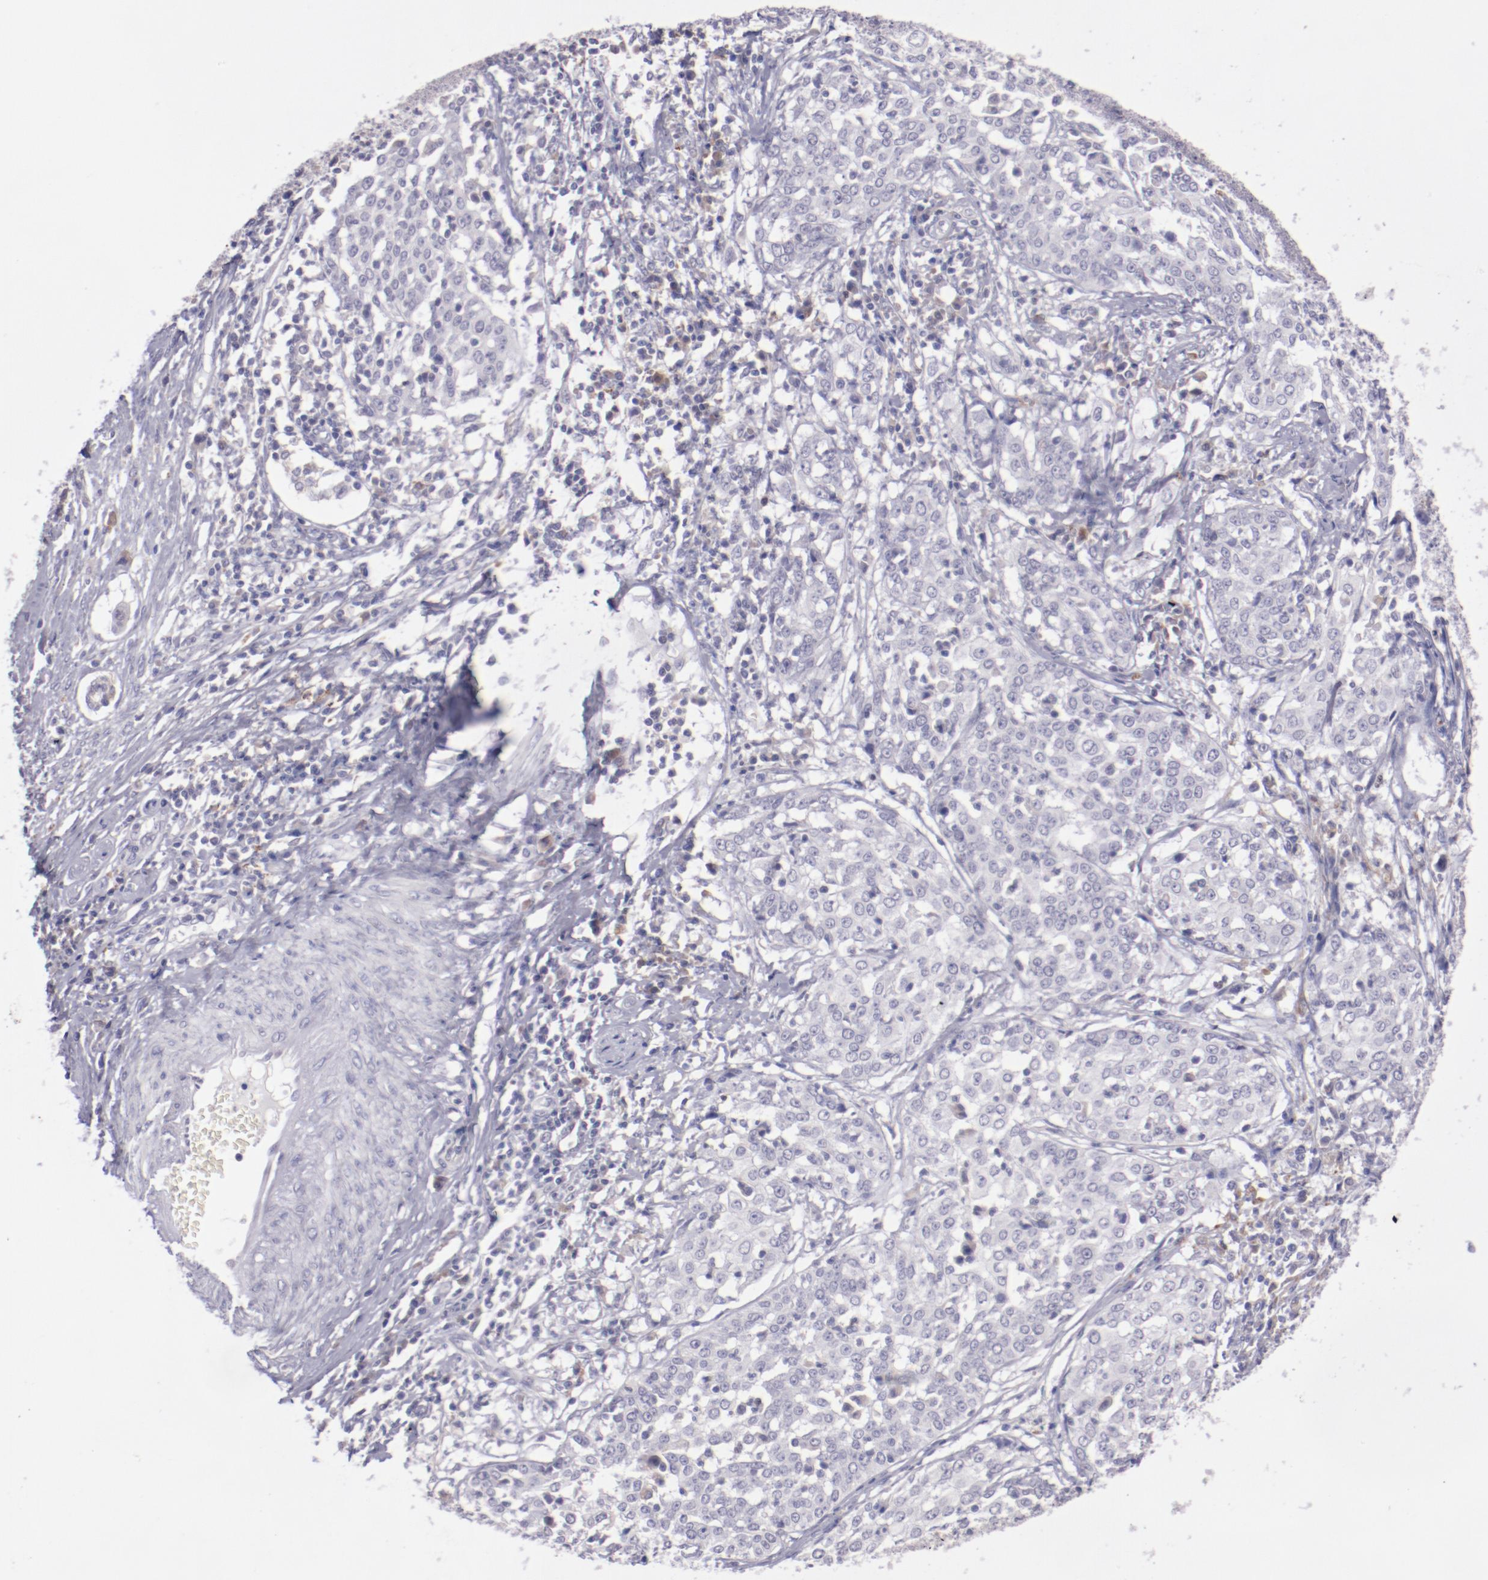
{"staining": {"intensity": "negative", "quantity": "none", "location": "none"}, "tissue": "cervical cancer", "cell_type": "Tumor cells", "image_type": "cancer", "snomed": [{"axis": "morphology", "description": "Squamous cell carcinoma, NOS"}, {"axis": "topography", "description": "Cervix"}], "caption": "Protein analysis of cervical cancer (squamous cell carcinoma) reveals no significant positivity in tumor cells.", "gene": "TRAF3", "patient": {"sex": "female", "age": 39}}